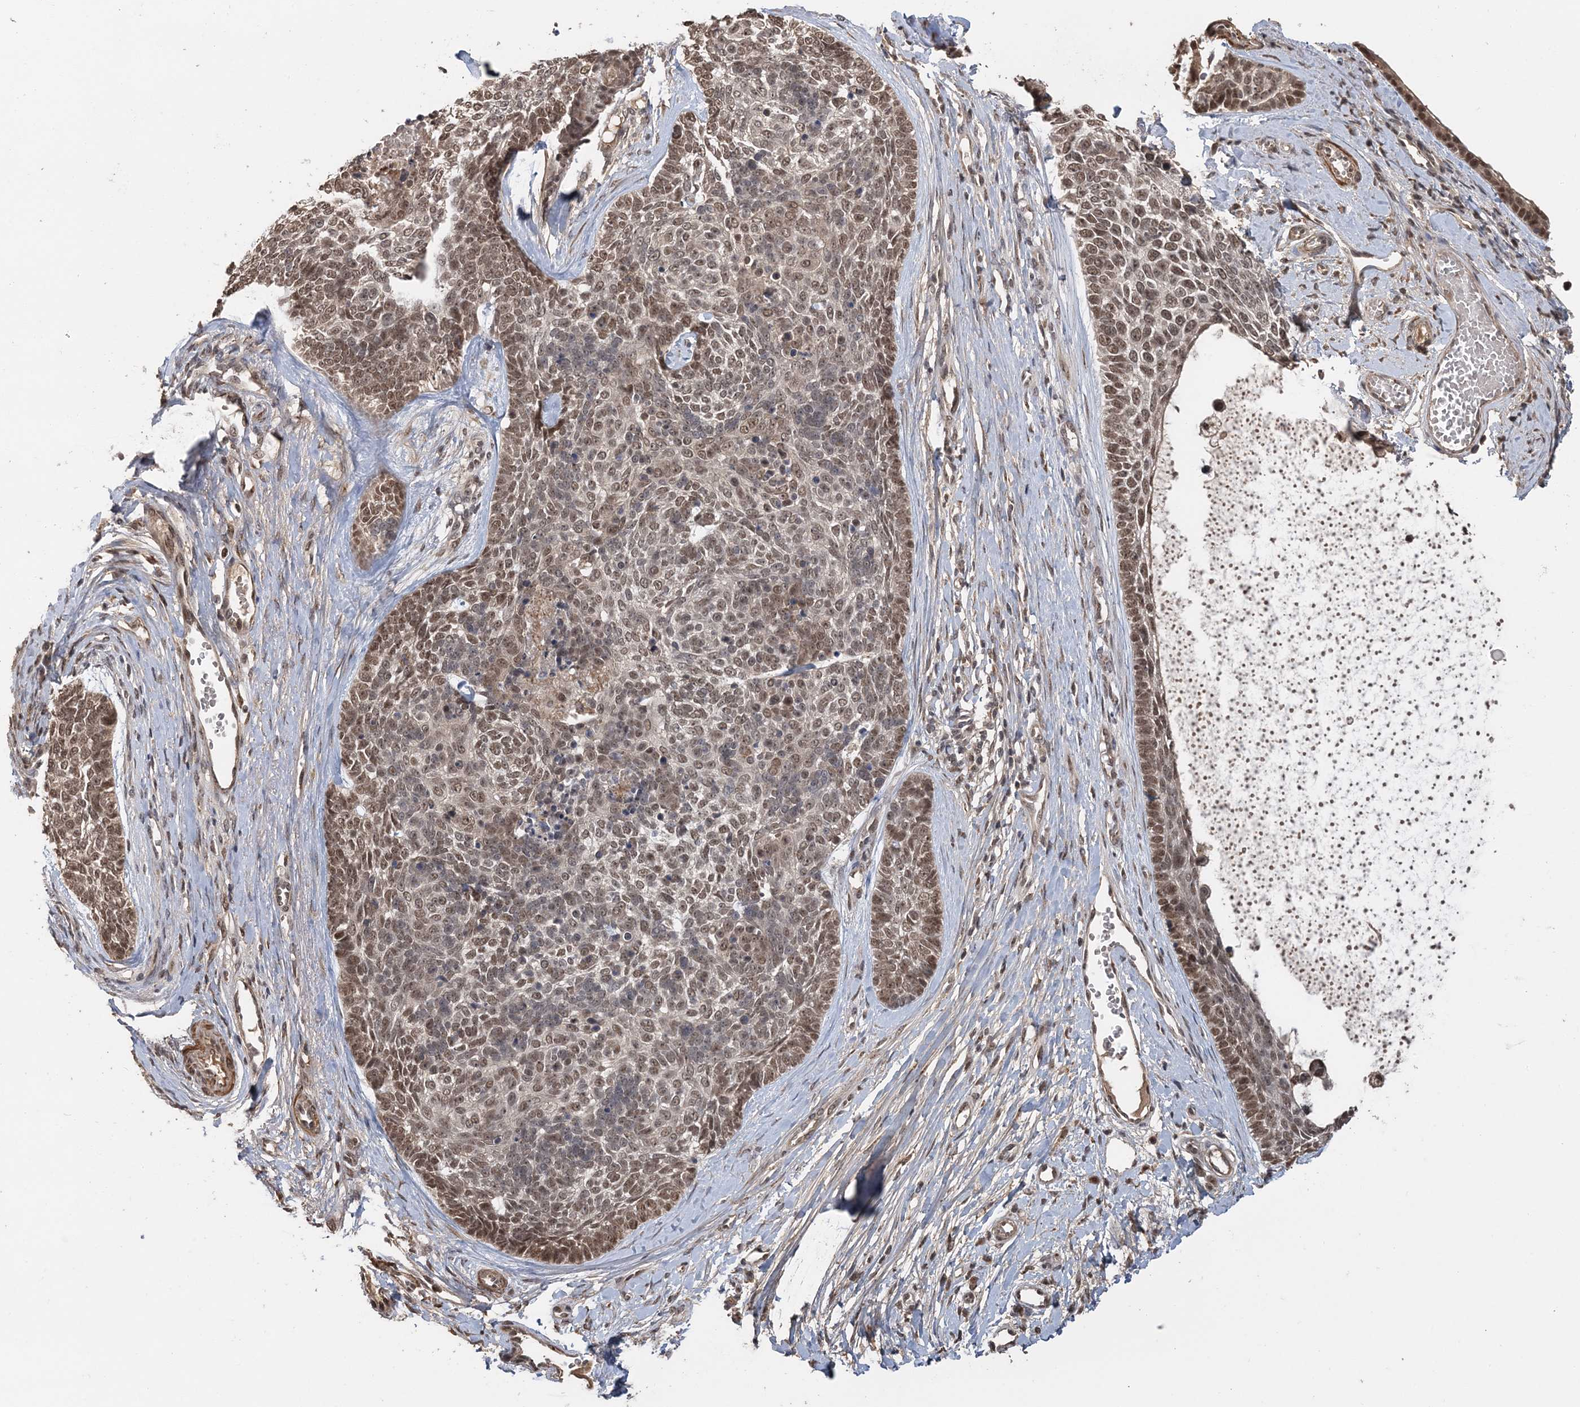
{"staining": {"intensity": "moderate", "quantity": "25%-75%", "location": "nuclear"}, "tissue": "skin cancer", "cell_type": "Tumor cells", "image_type": "cancer", "snomed": [{"axis": "morphology", "description": "Basal cell carcinoma"}, {"axis": "topography", "description": "Skin"}], "caption": "Basal cell carcinoma (skin) stained with a brown dye shows moderate nuclear positive staining in about 25%-75% of tumor cells.", "gene": "TSHZ2", "patient": {"sex": "female", "age": 81}}